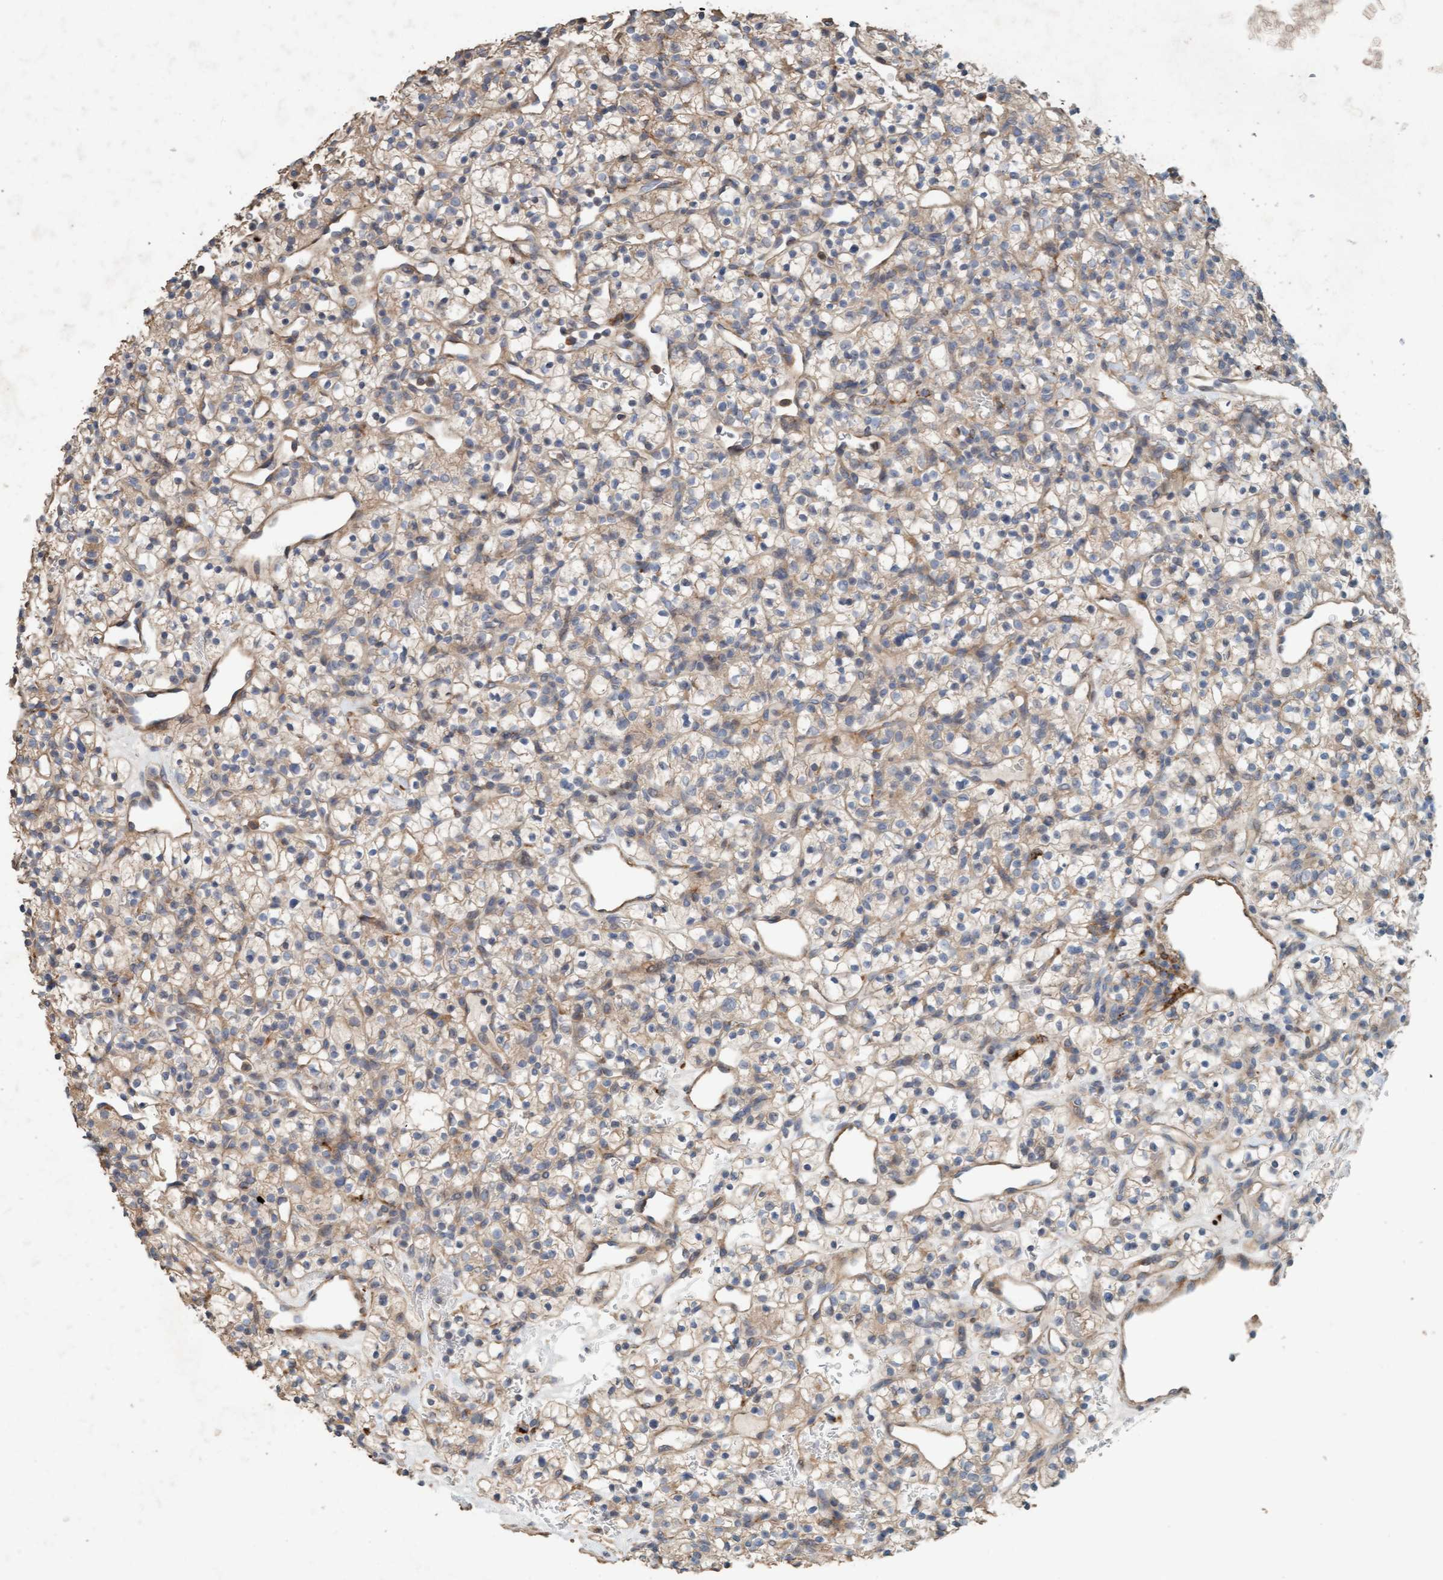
{"staining": {"intensity": "weak", "quantity": "25%-75%", "location": "cytoplasmic/membranous"}, "tissue": "renal cancer", "cell_type": "Tumor cells", "image_type": "cancer", "snomed": [{"axis": "morphology", "description": "Adenocarcinoma, NOS"}, {"axis": "topography", "description": "Kidney"}], "caption": "Brown immunohistochemical staining in human renal cancer shows weak cytoplasmic/membranous staining in about 25%-75% of tumor cells.", "gene": "LONRF1", "patient": {"sex": "female", "age": 57}}